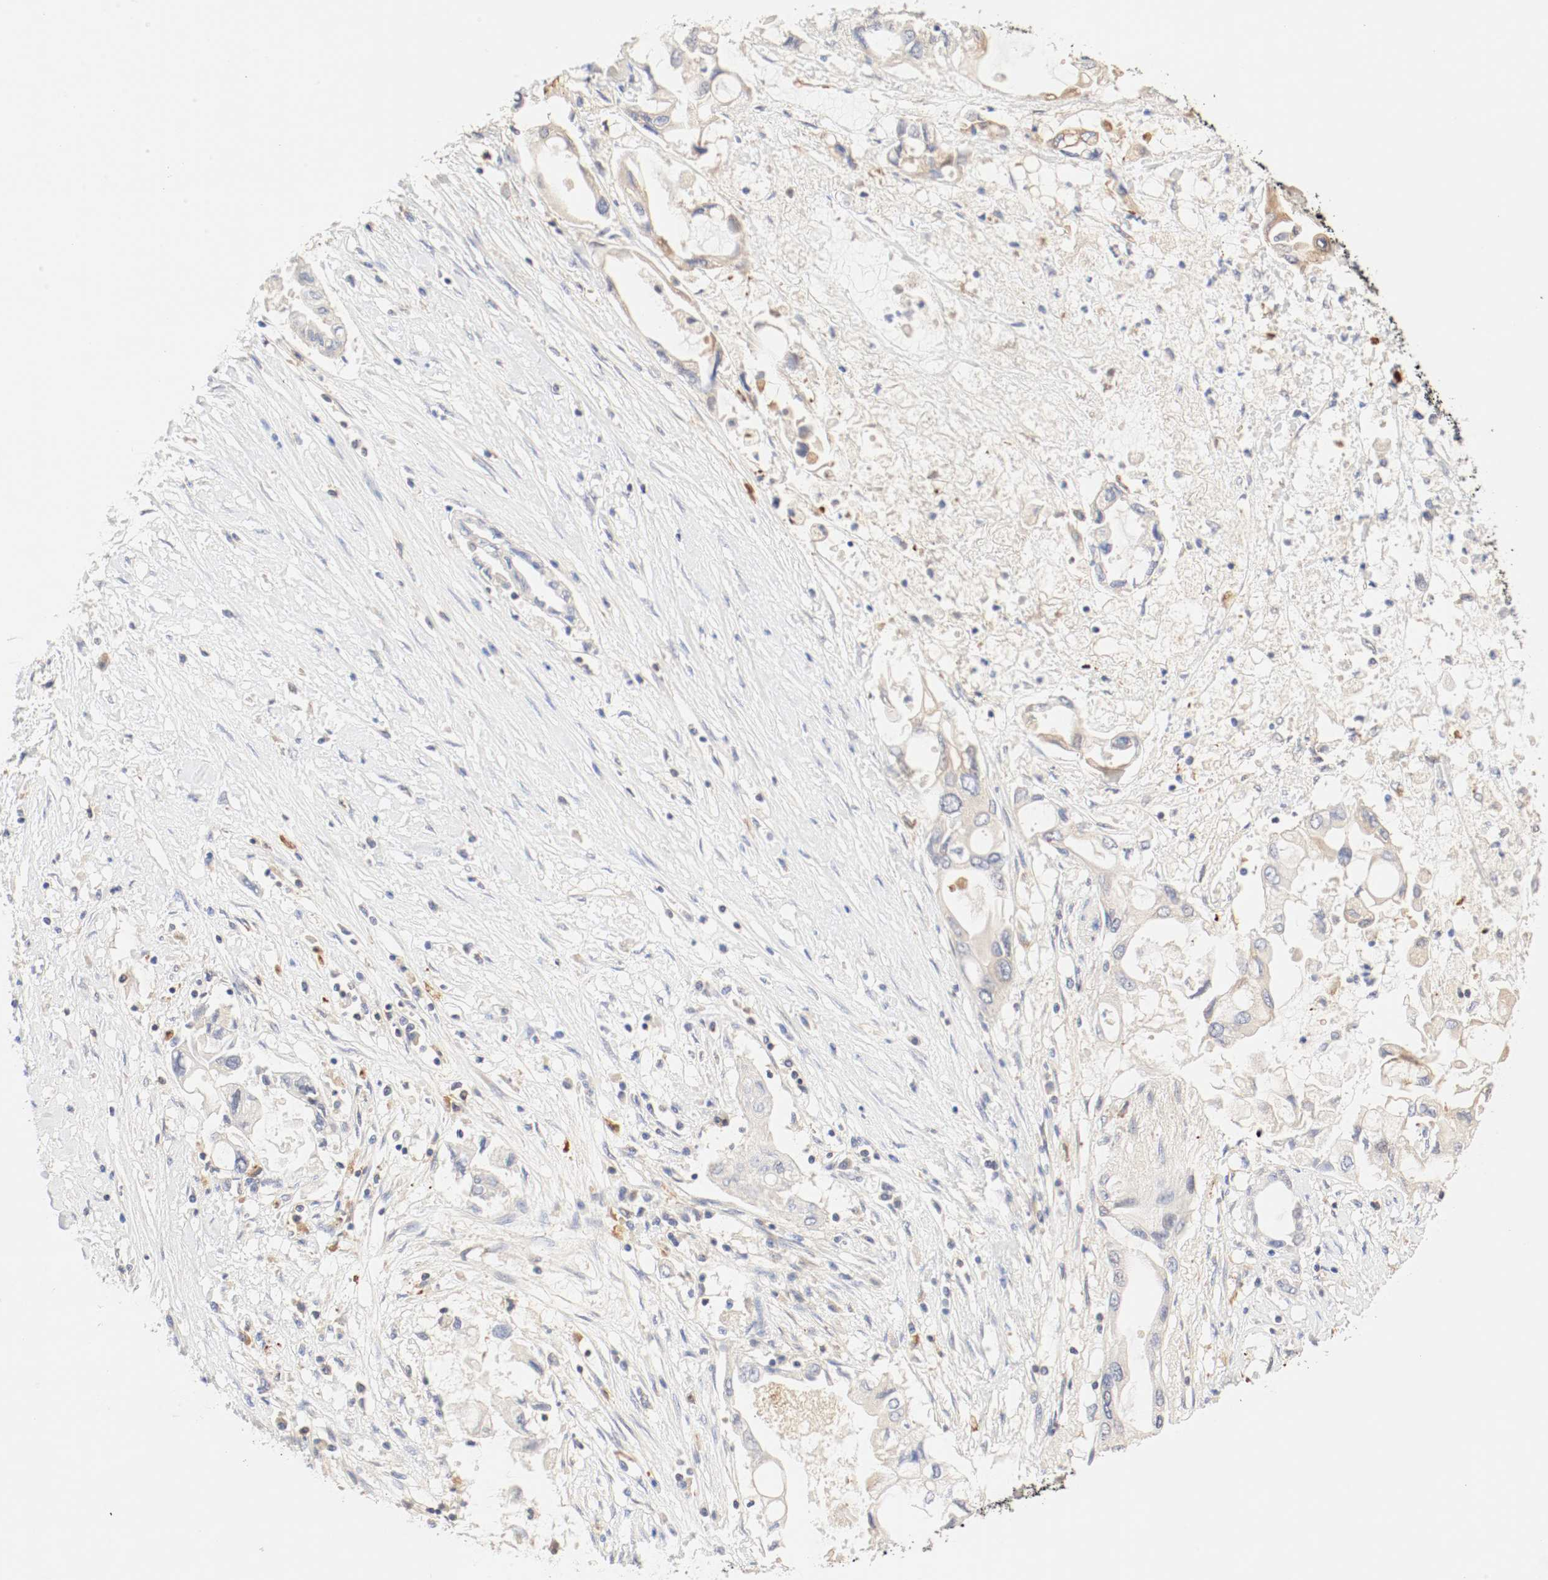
{"staining": {"intensity": "weak", "quantity": "25%-75%", "location": "cytoplasmic/membranous"}, "tissue": "pancreatic cancer", "cell_type": "Tumor cells", "image_type": "cancer", "snomed": [{"axis": "morphology", "description": "Adenocarcinoma, NOS"}, {"axis": "topography", "description": "Pancreas"}], "caption": "High-power microscopy captured an immunohistochemistry histopathology image of adenocarcinoma (pancreatic), revealing weak cytoplasmic/membranous positivity in approximately 25%-75% of tumor cells.", "gene": "GIT1", "patient": {"sex": "female", "age": 57}}